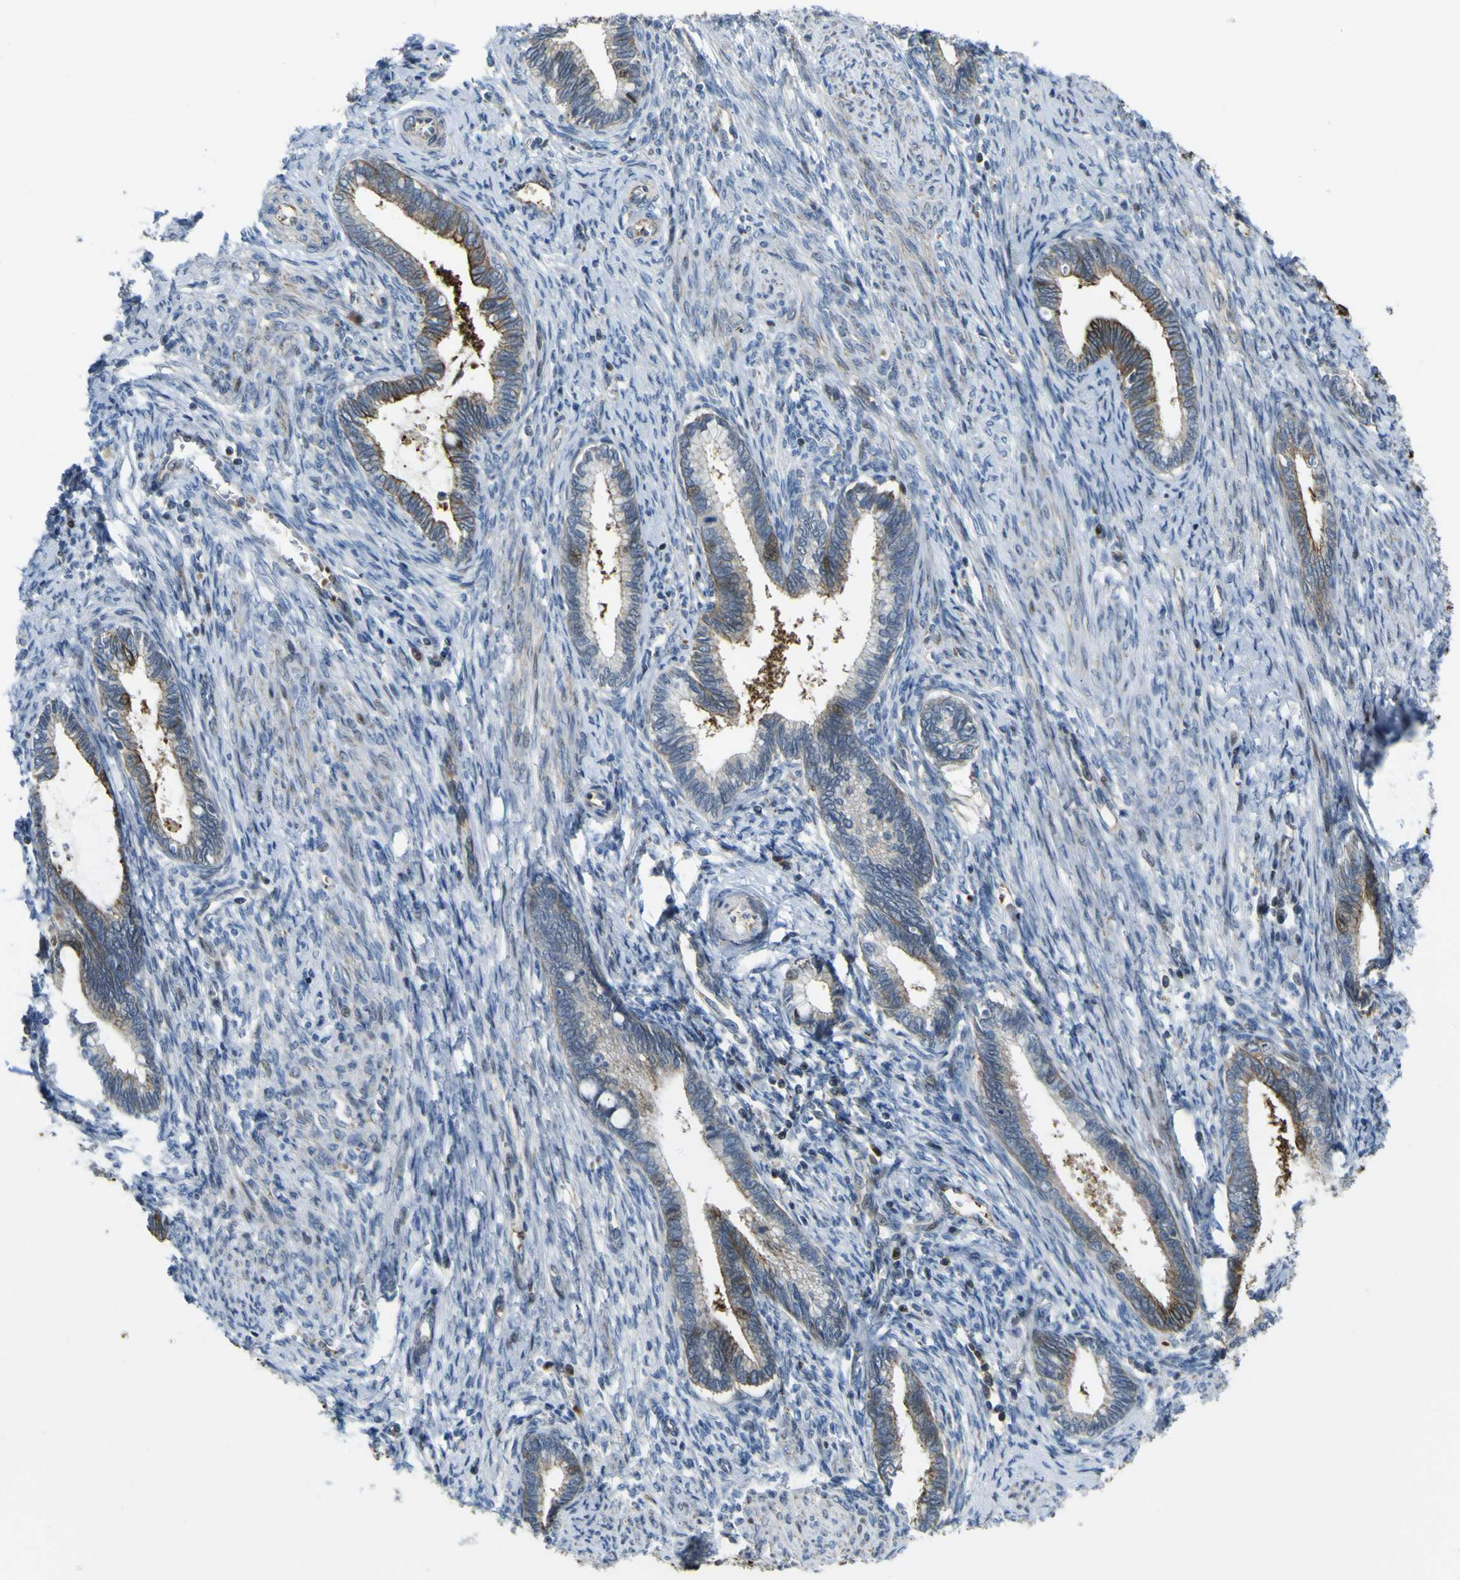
{"staining": {"intensity": "strong", "quantity": "25%-75%", "location": "cytoplasmic/membranous"}, "tissue": "cervical cancer", "cell_type": "Tumor cells", "image_type": "cancer", "snomed": [{"axis": "morphology", "description": "Adenocarcinoma, NOS"}, {"axis": "topography", "description": "Cervix"}], "caption": "Protein expression analysis of adenocarcinoma (cervical) demonstrates strong cytoplasmic/membranous expression in about 25%-75% of tumor cells.", "gene": "KDM7A", "patient": {"sex": "female", "age": 44}}